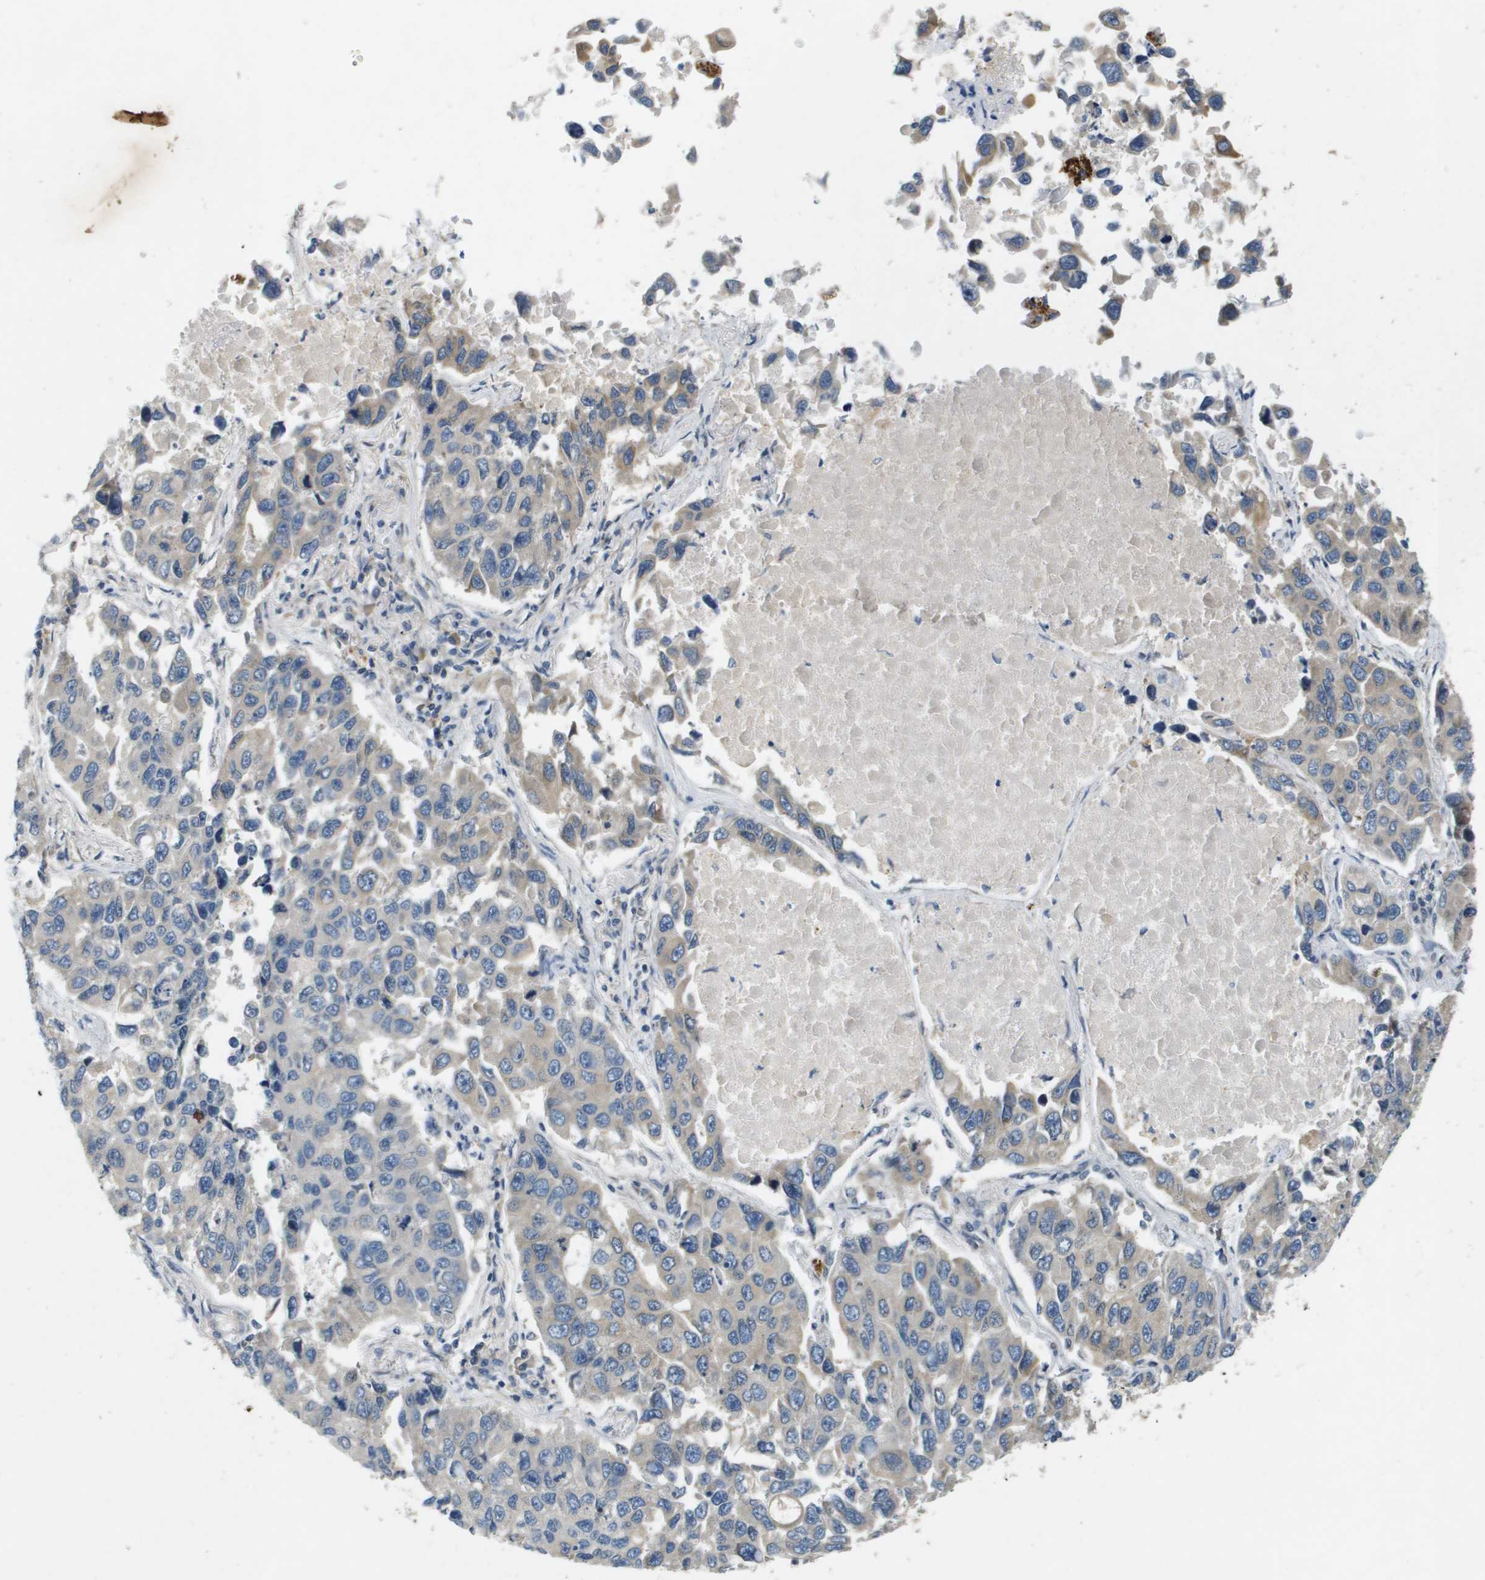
{"staining": {"intensity": "weak", "quantity": "<25%", "location": "cytoplasmic/membranous"}, "tissue": "lung cancer", "cell_type": "Tumor cells", "image_type": "cancer", "snomed": [{"axis": "morphology", "description": "Adenocarcinoma, NOS"}, {"axis": "topography", "description": "Lung"}], "caption": "Immunohistochemical staining of adenocarcinoma (lung) reveals no significant staining in tumor cells.", "gene": "PGAP3", "patient": {"sex": "male", "age": 64}}